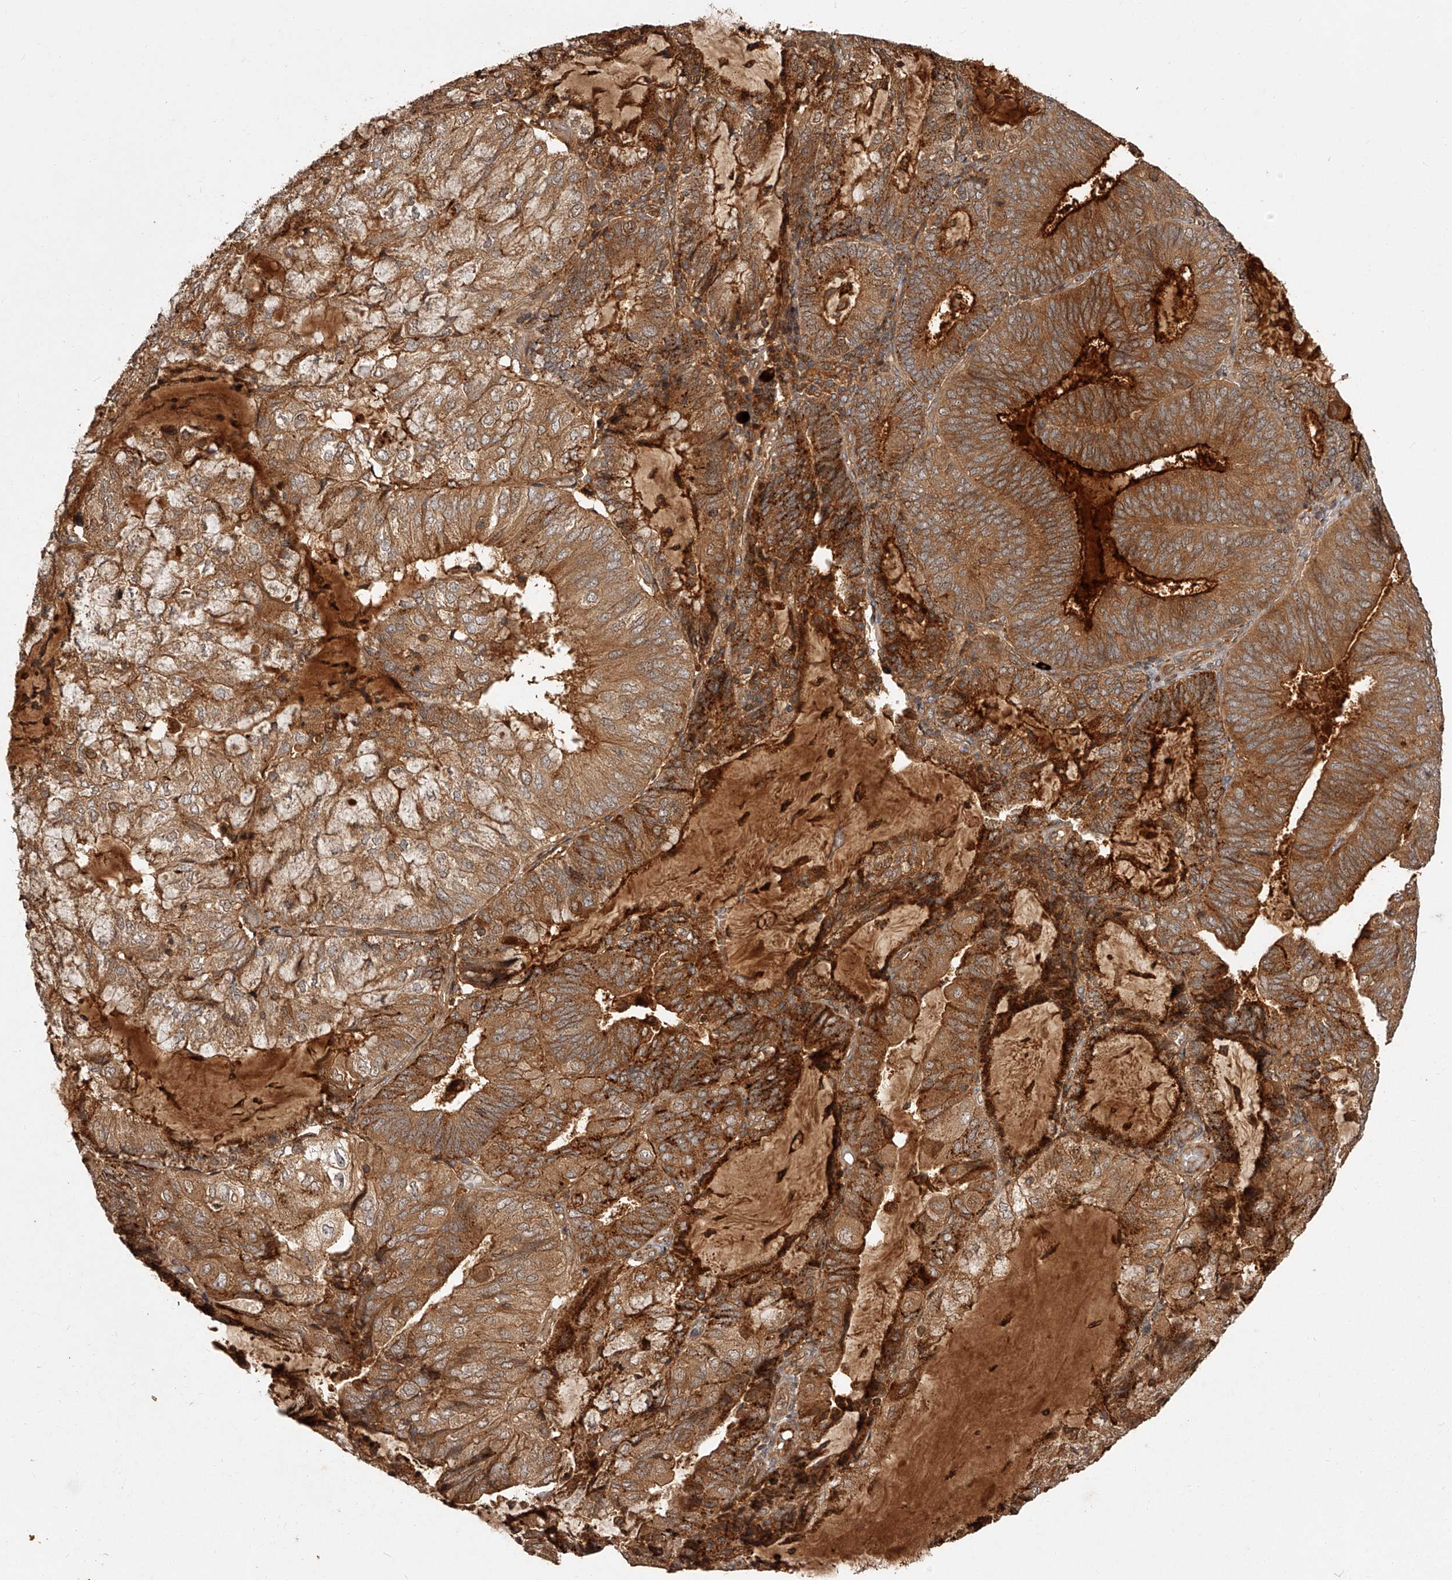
{"staining": {"intensity": "strong", "quantity": ">75%", "location": "cytoplasmic/membranous"}, "tissue": "endometrial cancer", "cell_type": "Tumor cells", "image_type": "cancer", "snomed": [{"axis": "morphology", "description": "Adenocarcinoma, NOS"}, {"axis": "topography", "description": "Endometrium"}], "caption": "High-magnification brightfield microscopy of endometrial cancer (adenocarcinoma) stained with DAB (brown) and counterstained with hematoxylin (blue). tumor cells exhibit strong cytoplasmic/membranous expression is present in approximately>75% of cells. (IHC, brightfield microscopy, high magnification).", "gene": "CRYZL1", "patient": {"sex": "female", "age": 81}}